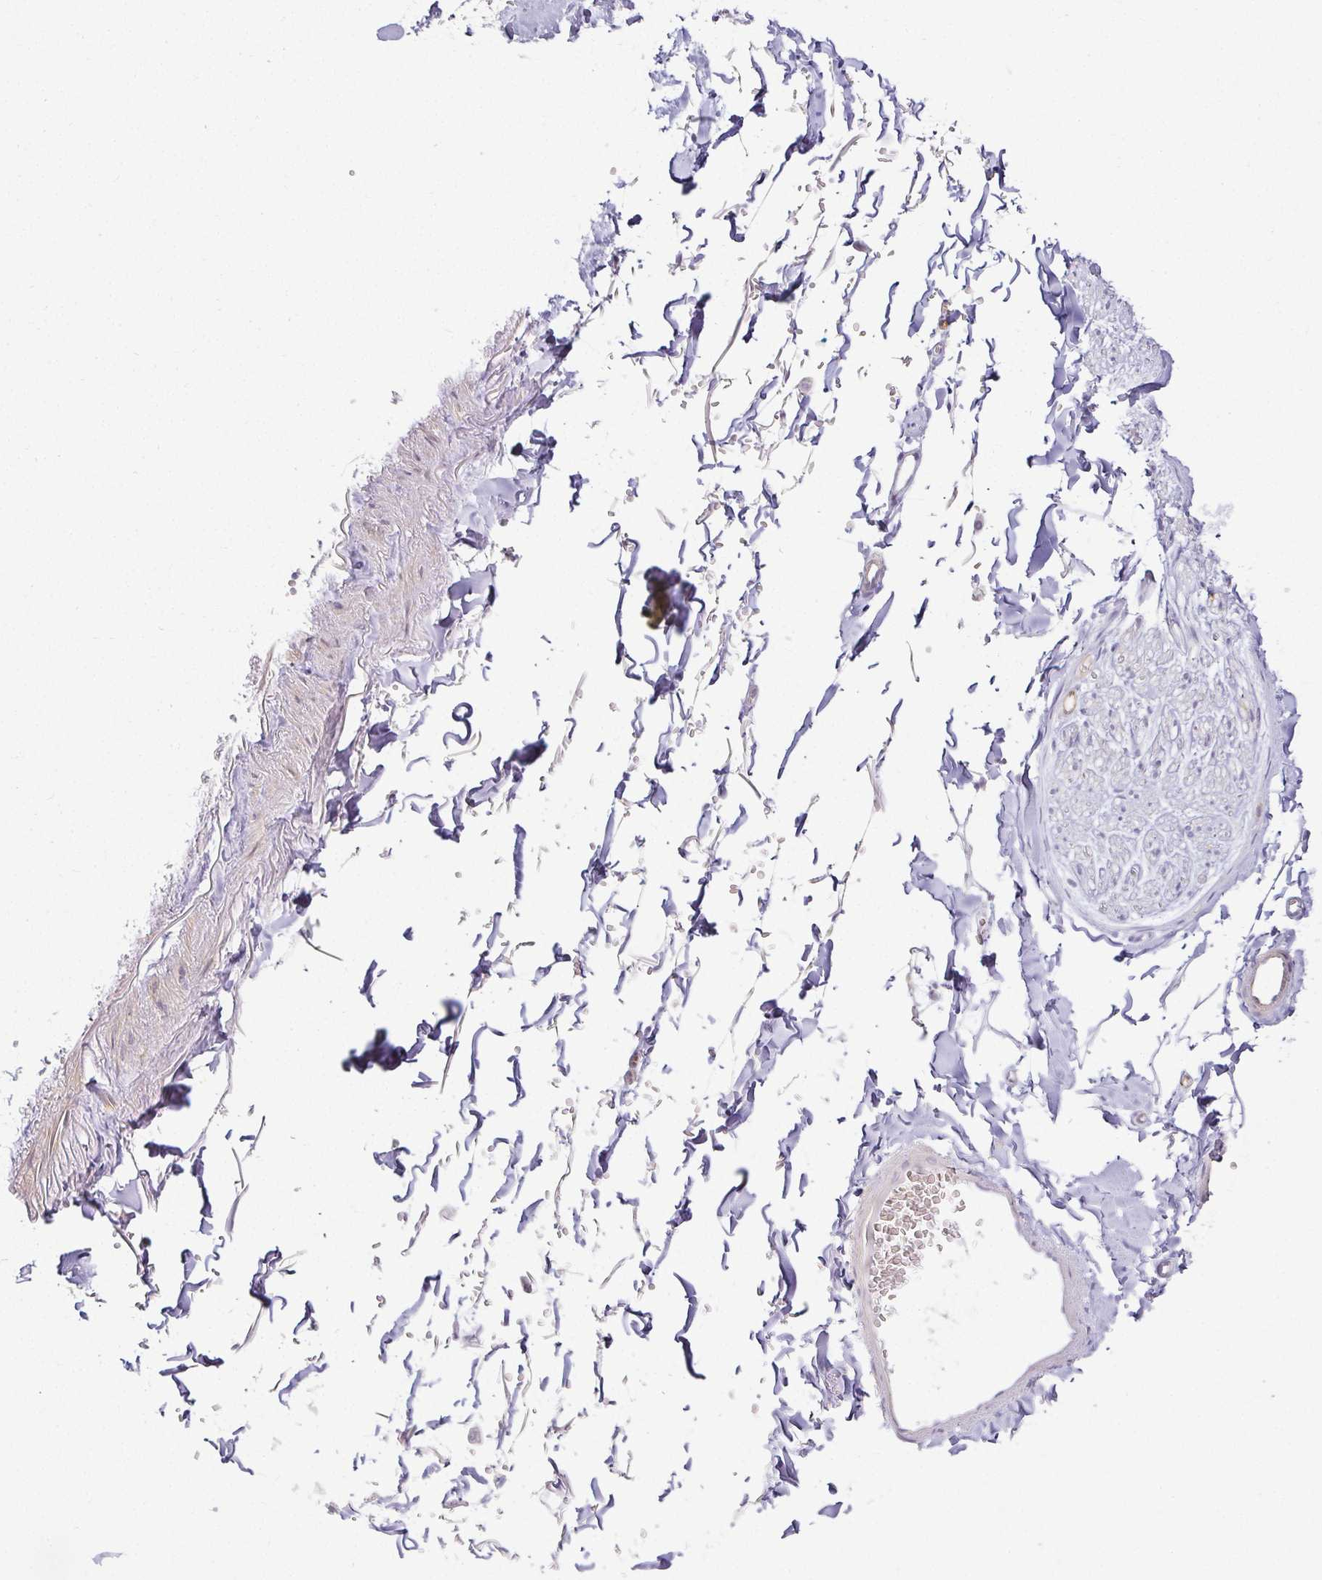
{"staining": {"intensity": "negative", "quantity": "none", "location": "none"}, "tissue": "adipose tissue", "cell_type": "Adipocytes", "image_type": "normal", "snomed": [{"axis": "morphology", "description": "Normal tissue, NOS"}, {"axis": "topography", "description": "Cartilage tissue"}, {"axis": "topography", "description": "Bronchus"}, {"axis": "topography", "description": "Peripheral nerve tissue"}], "caption": "Adipocytes are negative for brown protein staining in benign adipose tissue. (Brightfield microscopy of DAB immunohistochemistry (IHC) at high magnification).", "gene": "ACAN", "patient": {"sex": "female", "age": 59}}